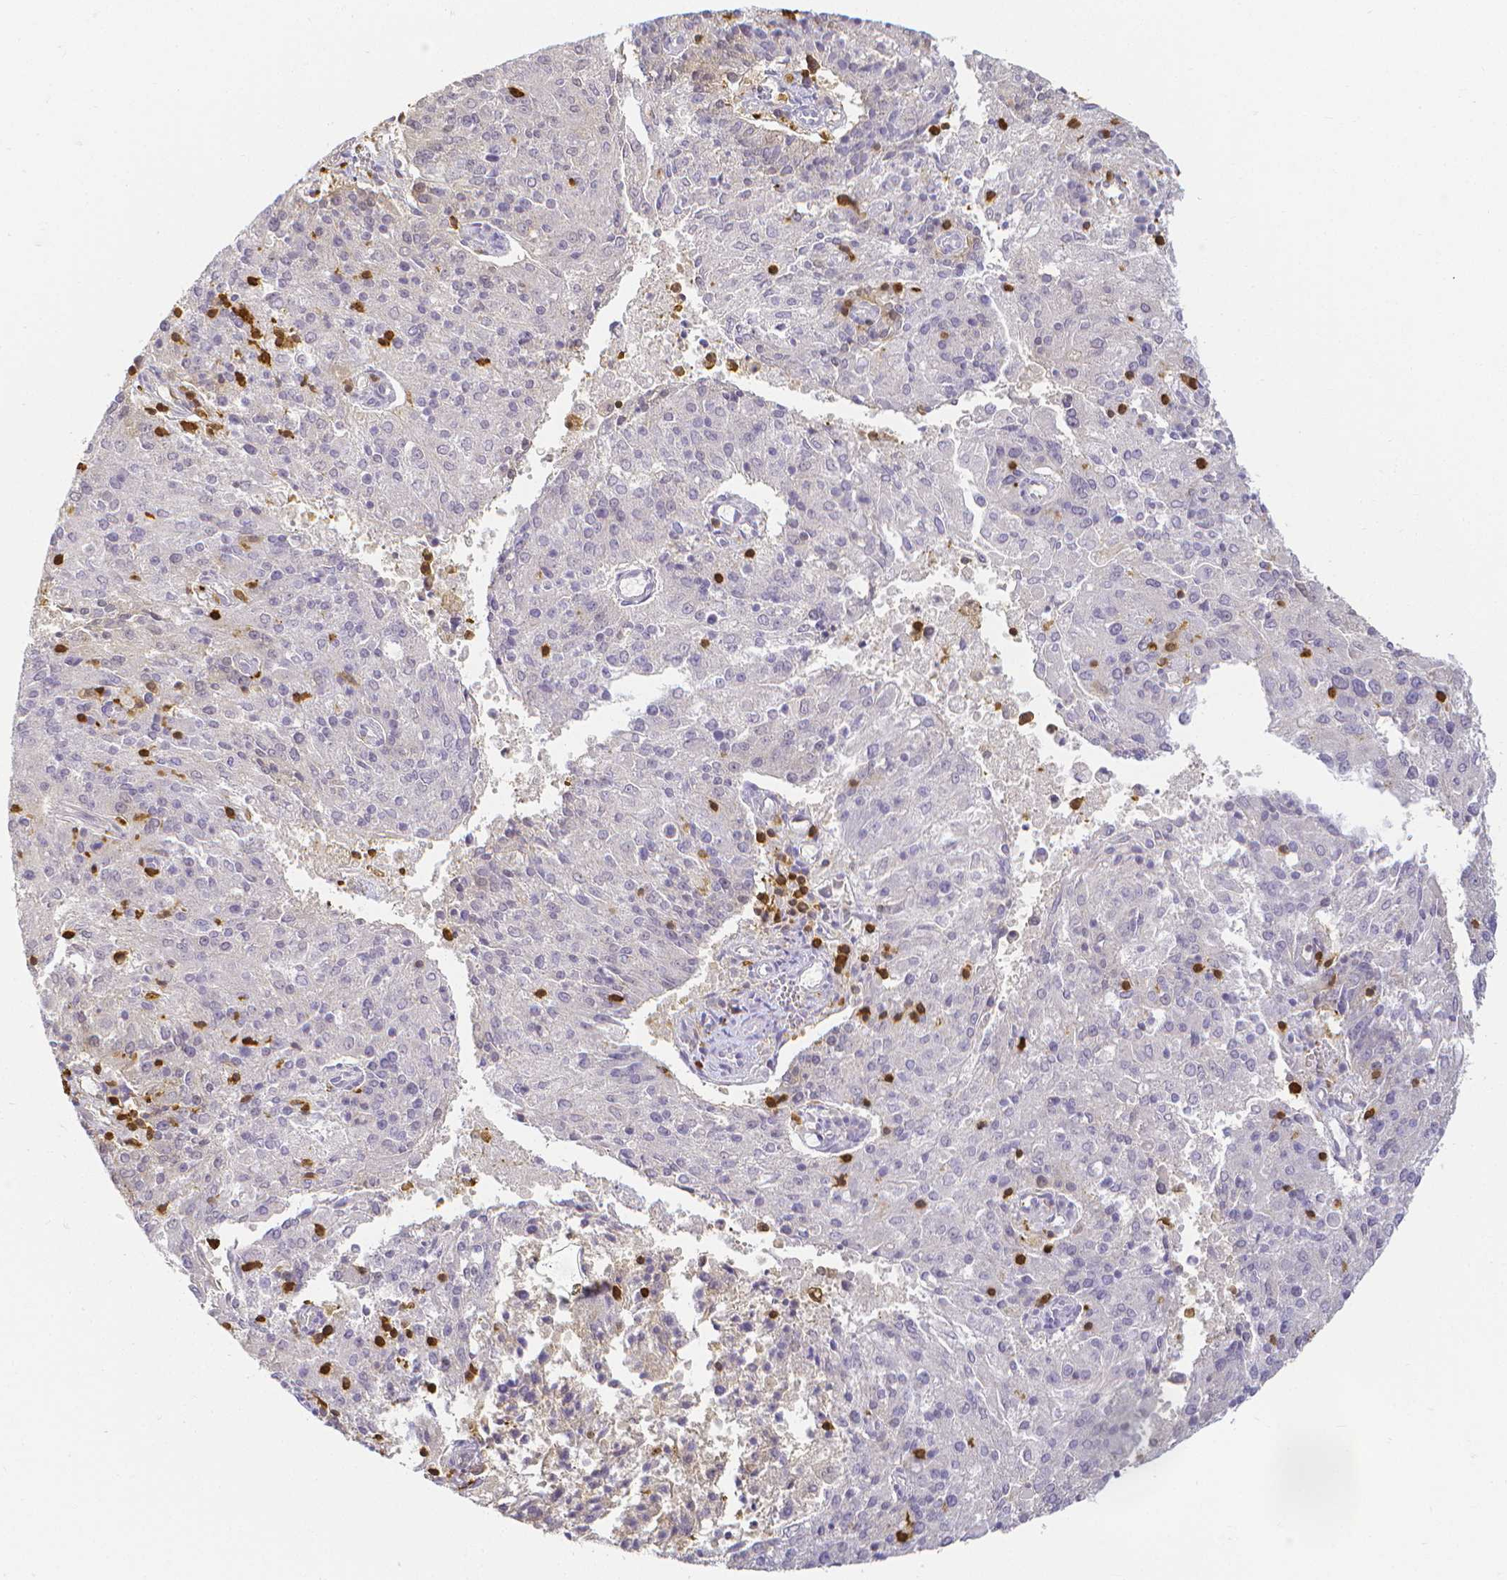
{"staining": {"intensity": "negative", "quantity": "none", "location": "none"}, "tissue": "endometrial cancer", "cell_type": "Tumor cells", "image_type": "cancer", "snomed": [{"axis": "morphology", "description": "Adenocarcinoma, NOS"}, {"axis": "topography", "description": "Endometrium"}], "caption": "A photomicrograph of endometrial adenocarcinoma stained for a protein demonstrates no brown staining in tumor cells.", "gene": "COTL1", "patient": {"sex": "female", "age": 82}}